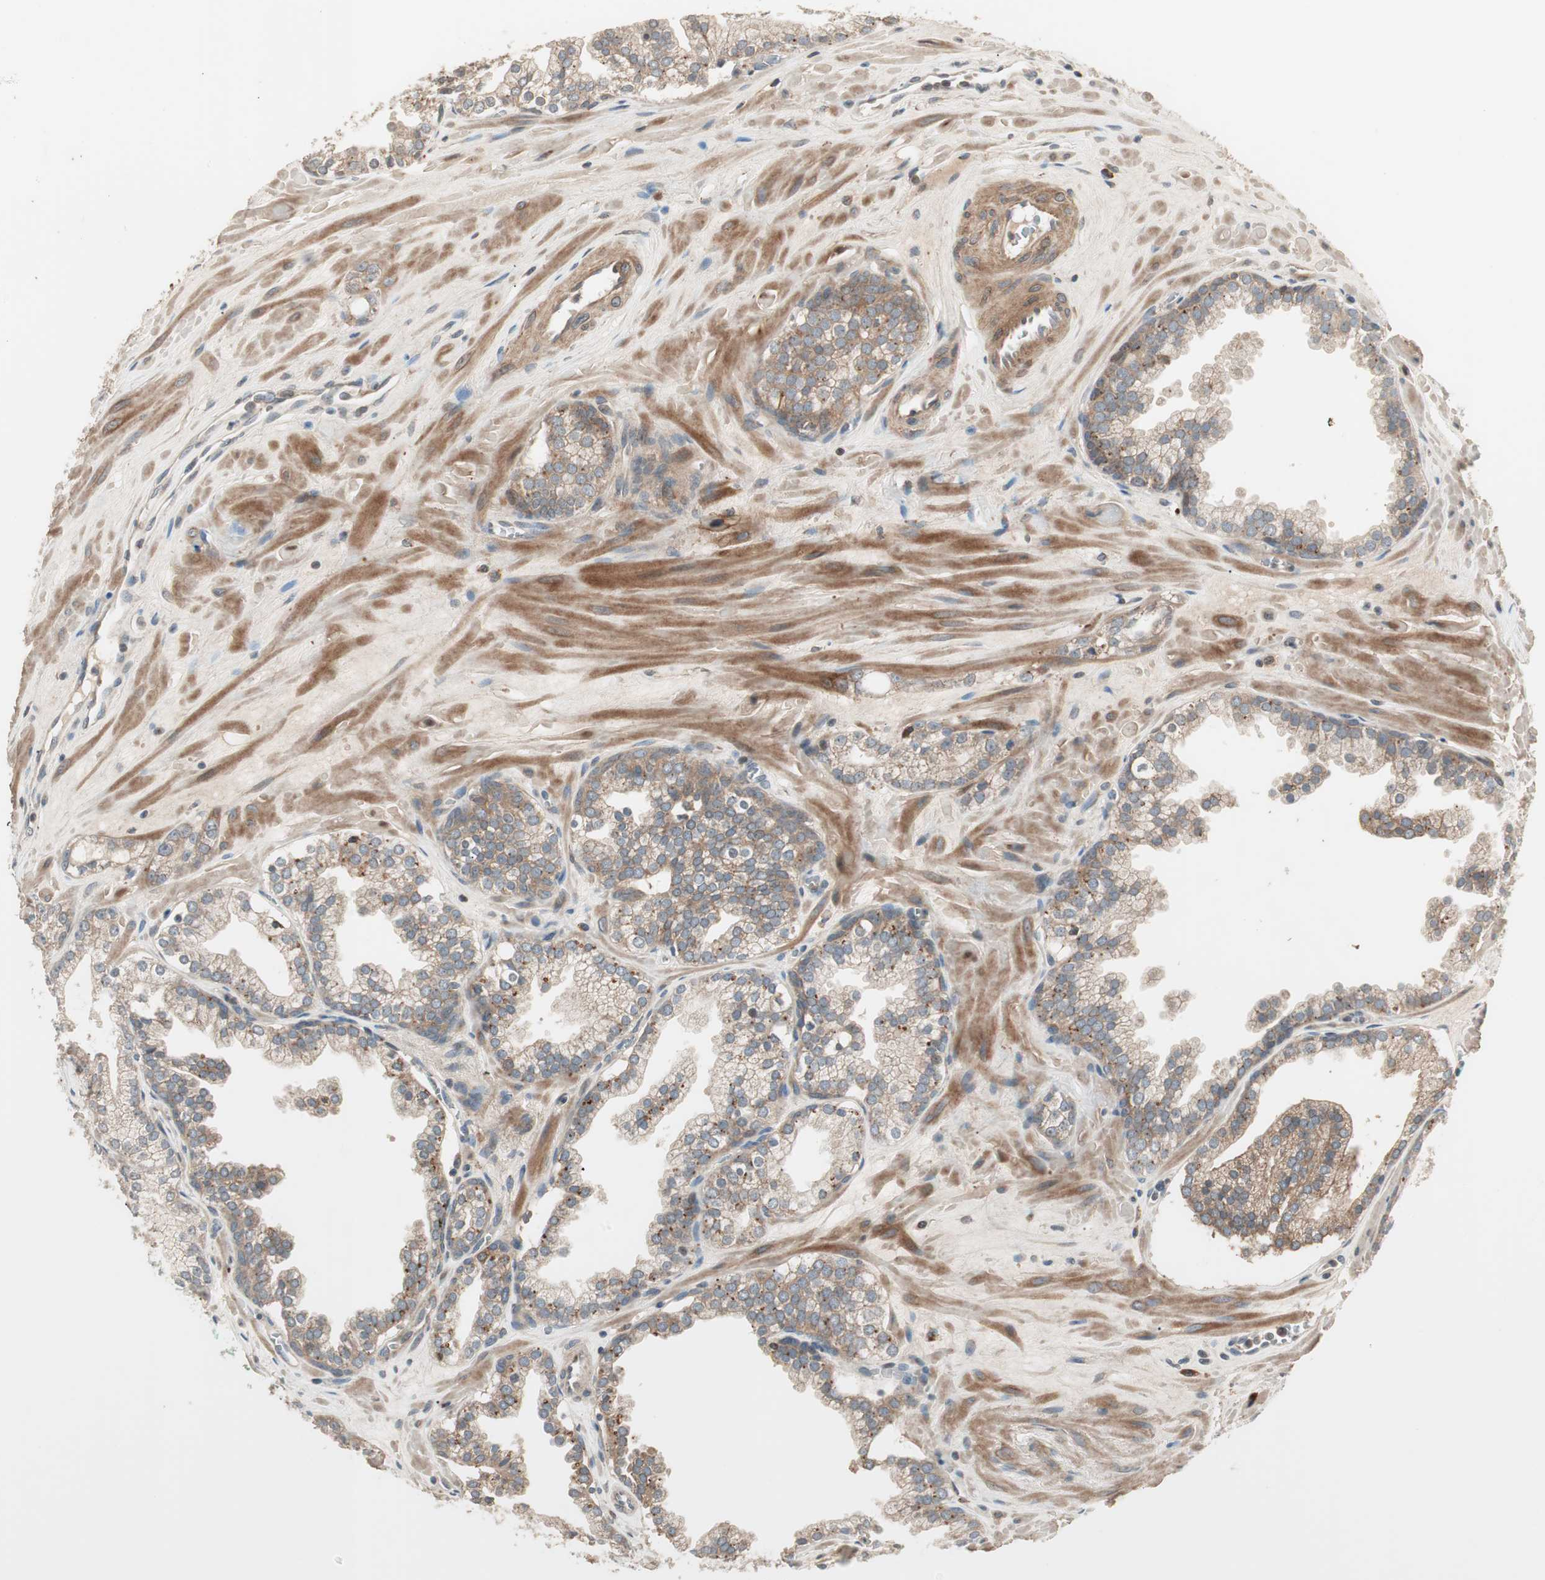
{"staining": {"intensity": "weak", "quantity": ">75%", "location": "cytoplasmic/membranous"}, "tissue": "prostate cancer", "cell_type": "Tumor cells", "image_type": "cancer", "snomed": [{"axis": "morphology", "description": "Adenocarcinoma, Low grade"}, {"axis": "topography", "description": "Prostate"}], "caption": "DAB (3,3'-diaminobenzidine) immunohistochemical staining of human prostate low-grade adenocarcinoma displays weak cytoplasmic/membranous protein positivity in about >75% of tumor cells. (DAB (3,3'-diaminobenzidine) IHC, brown staining for protein, blue staining for nuclei).", "gene": "SFRP1", "patient": {"sex": "male", "age": 57}}